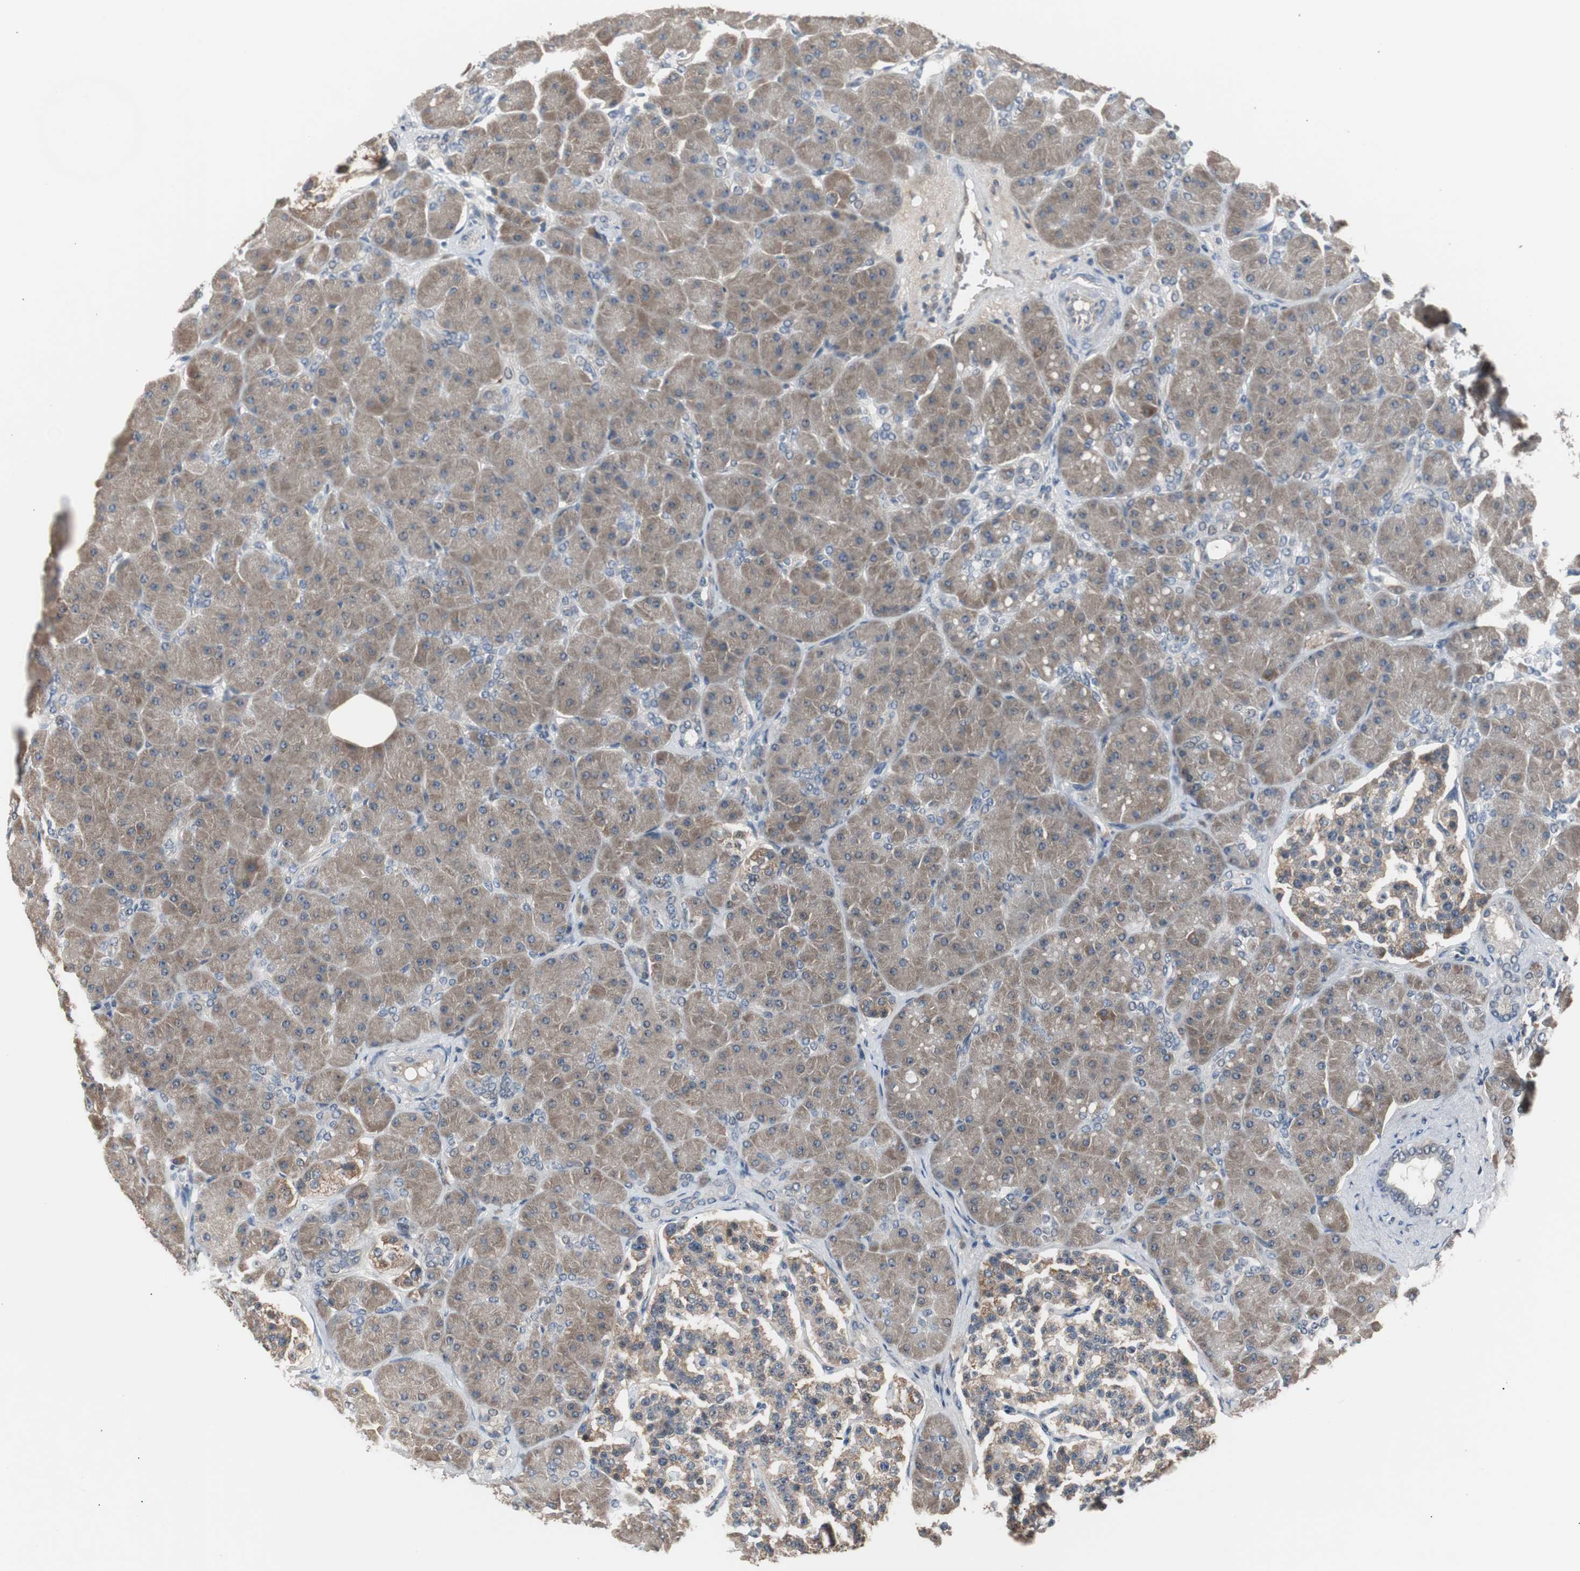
{"staining": {"intensity": "moderate", "quantity": ">75%", "location": "cytoplasmic/membranous"}, "tissue": "pancreas", "cell_type": "Exocrine glandular cells", "image_type": "normal", "snomed": [{"axis": "morphology", "description": "Normal tissue, NOS"}, {"axis": "topography", "description": "Pancreas"}], "caption": "Exocrine glandular cells display medium levels of moderate cytoplasmic/membranous positivity in approximately >75% of cells in benign human pancreas. (DAB IHC, brown staining for protein, blue staining for nuclei).", "gene": "ZMPSTE24", "patient": {"sex": "male", "age": 66}}